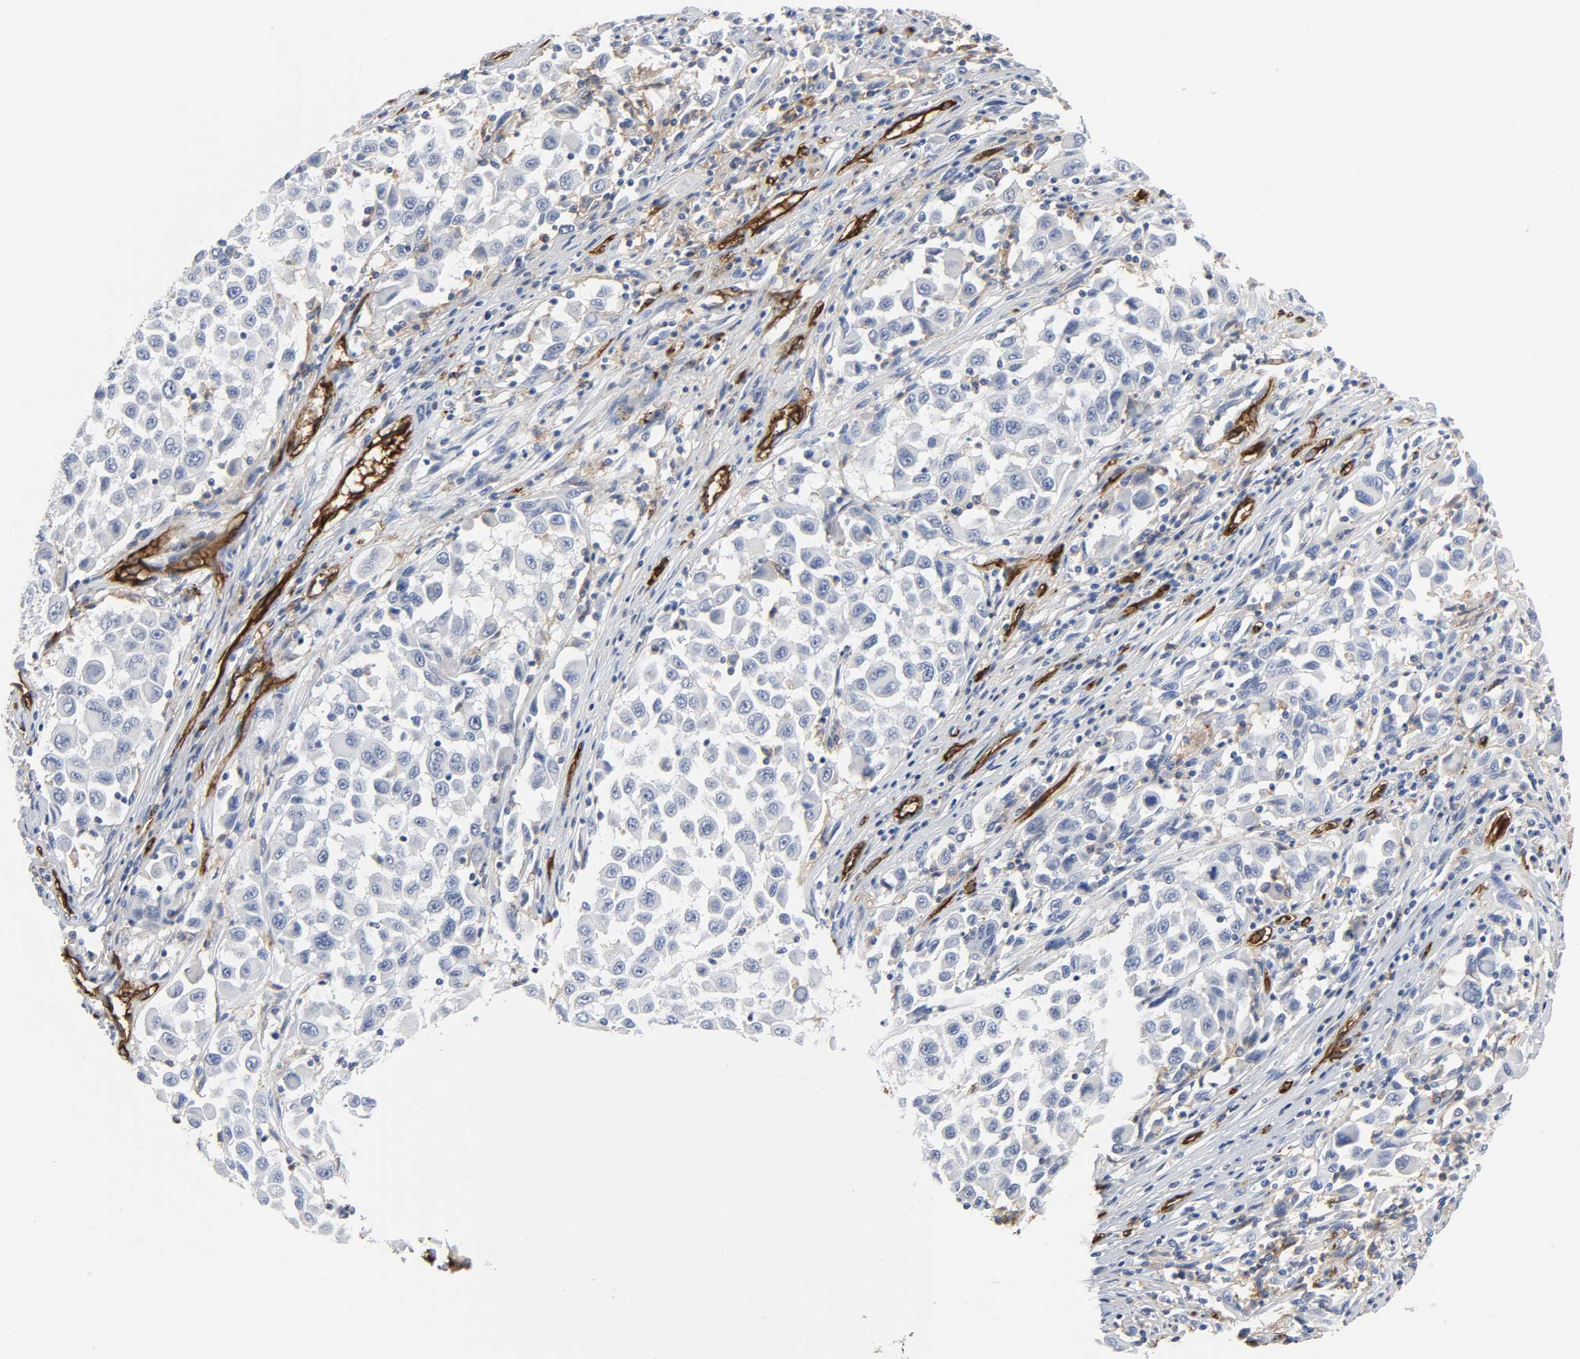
{"staining": {"intensity": "negative", "quantity": "none", "location": "none"}, "tissue": "melanoma", "cell_type": "Tumor cells", "image_type": "cancer", "snomed": [{"axis": "morphology", "description": "Malignant melanoma, Metastatic site"}, {"axis": "topography", "description": "Lymph node"}], "caption": "DAB immunohistochemical staining of human melanoma displays no significant positivity in tumor cells.", "gene": "PECAM1", "patient": {"sex": "male", "age": 61}}